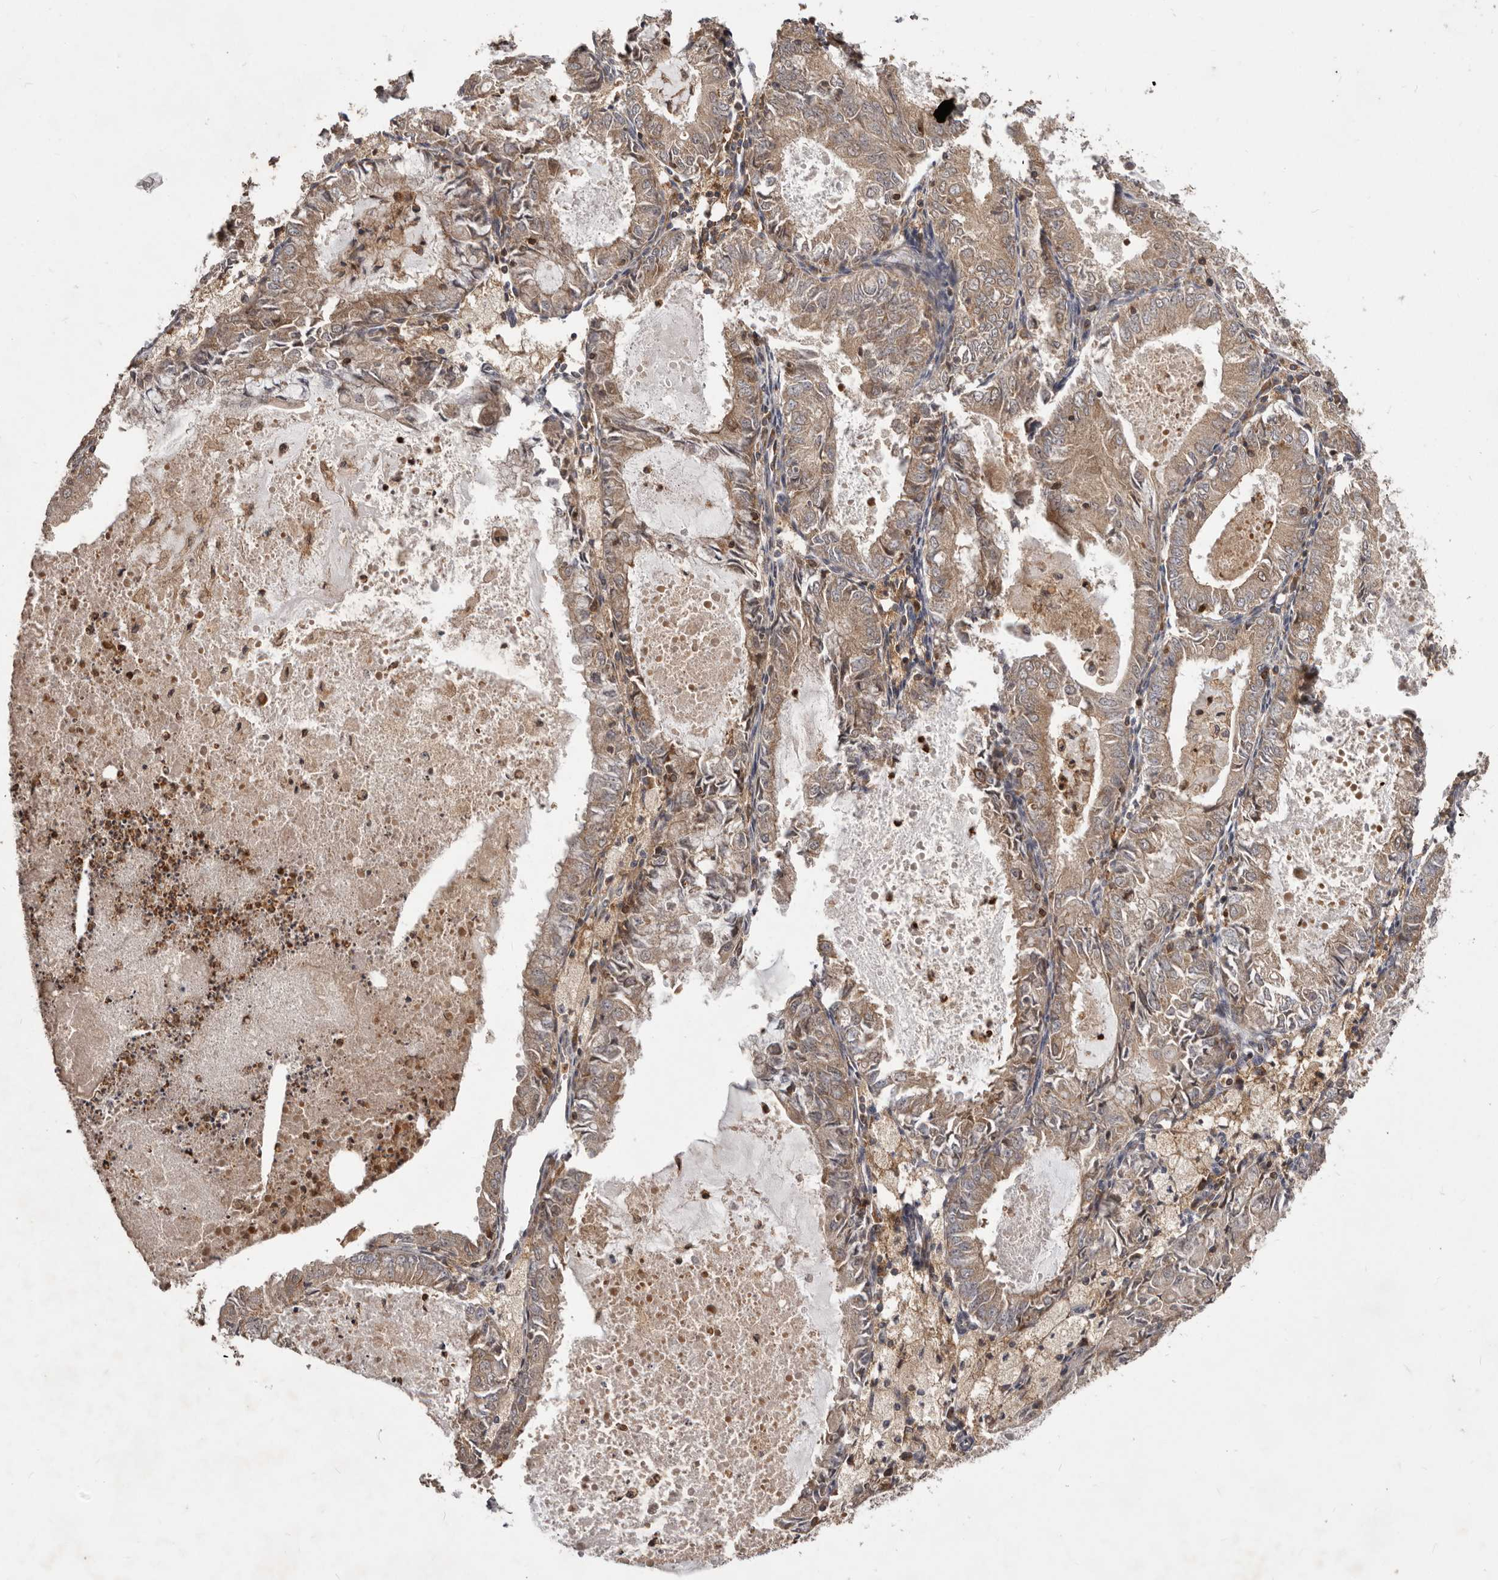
{"staining": {"intensity": "moderate", "quantity": ">75%", "location": "cytoplasmic/membranous"}, "tissue": "endometrial cancer", "cell_type": "Tumor cells", "image_type": "cancer", "snomed": [{"axis": "morphology", "description": "Adenocarcinoma, NOS"}, {"axis": "topography", "description": "Endometrium"}], "caption": "High-power microscopy captured an immunohistochemistry (IHC) photomicrograph of endometrial adenocarcinoma, revealing moderate cytoplasmic/membranous positivity in approximately >75% of tumor cells. Ihc stains the protein of interest in brown and the nuclei are stained blue.", "gene": "RNF187", "patient": {"sex": "female", "age": 57}}